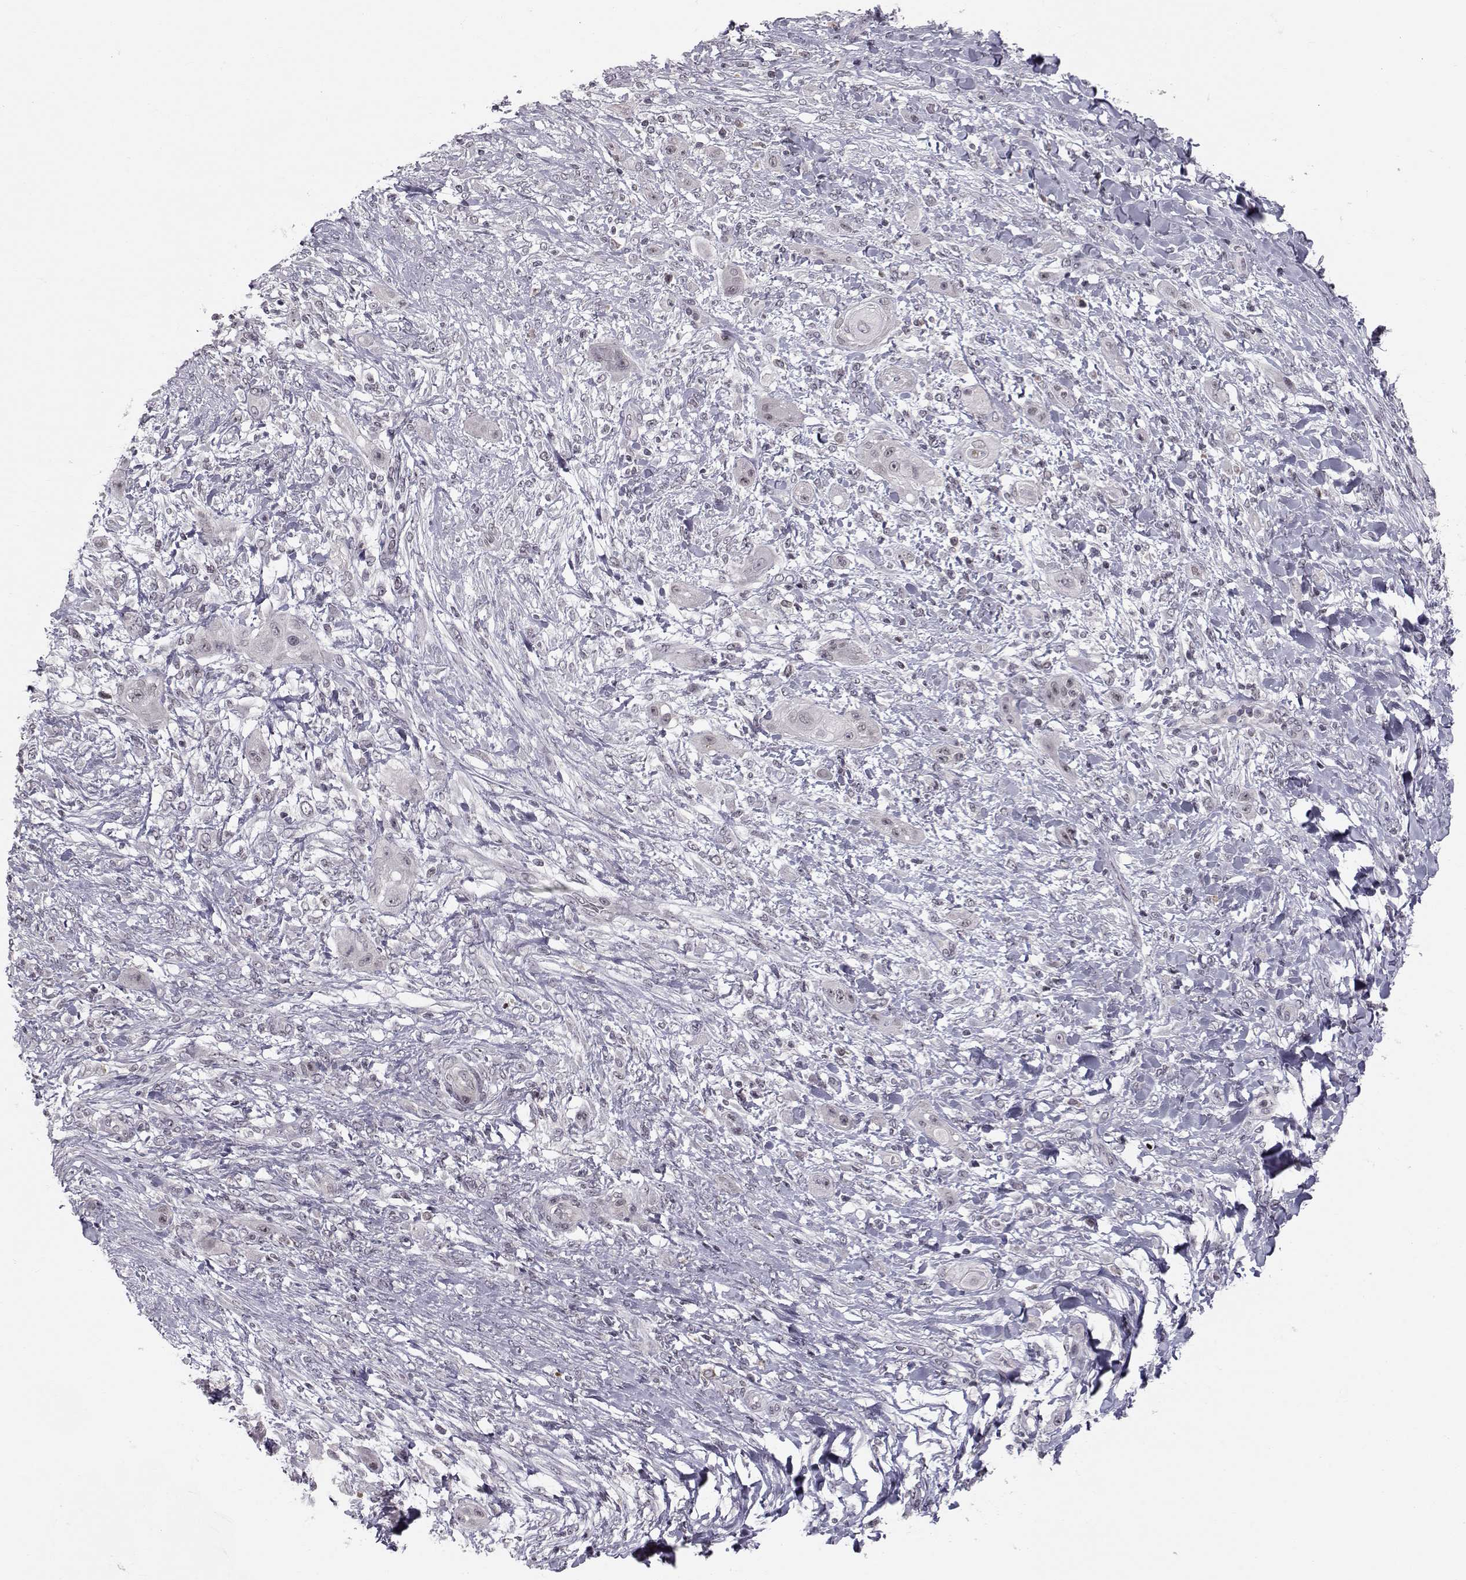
{"staining": {"intensity": "negative", "quantity": "none", "location": "none"}, "tissue": "skin cancer", "cell_type": "Tumor cells", "image_type": "cancer", "snomed": [{"axis": "morphology", "description": "Squamous cell carcinoma, NOS"}, {"axis": "topography", "description": "Skin"}], "caption": "This is an immunohistochemistry (IHC) micrograph of skin cancer. There is no staining in tumor cells.", "gene": "MARCHF4", "patient": {"sex": "male", "age": 62}}